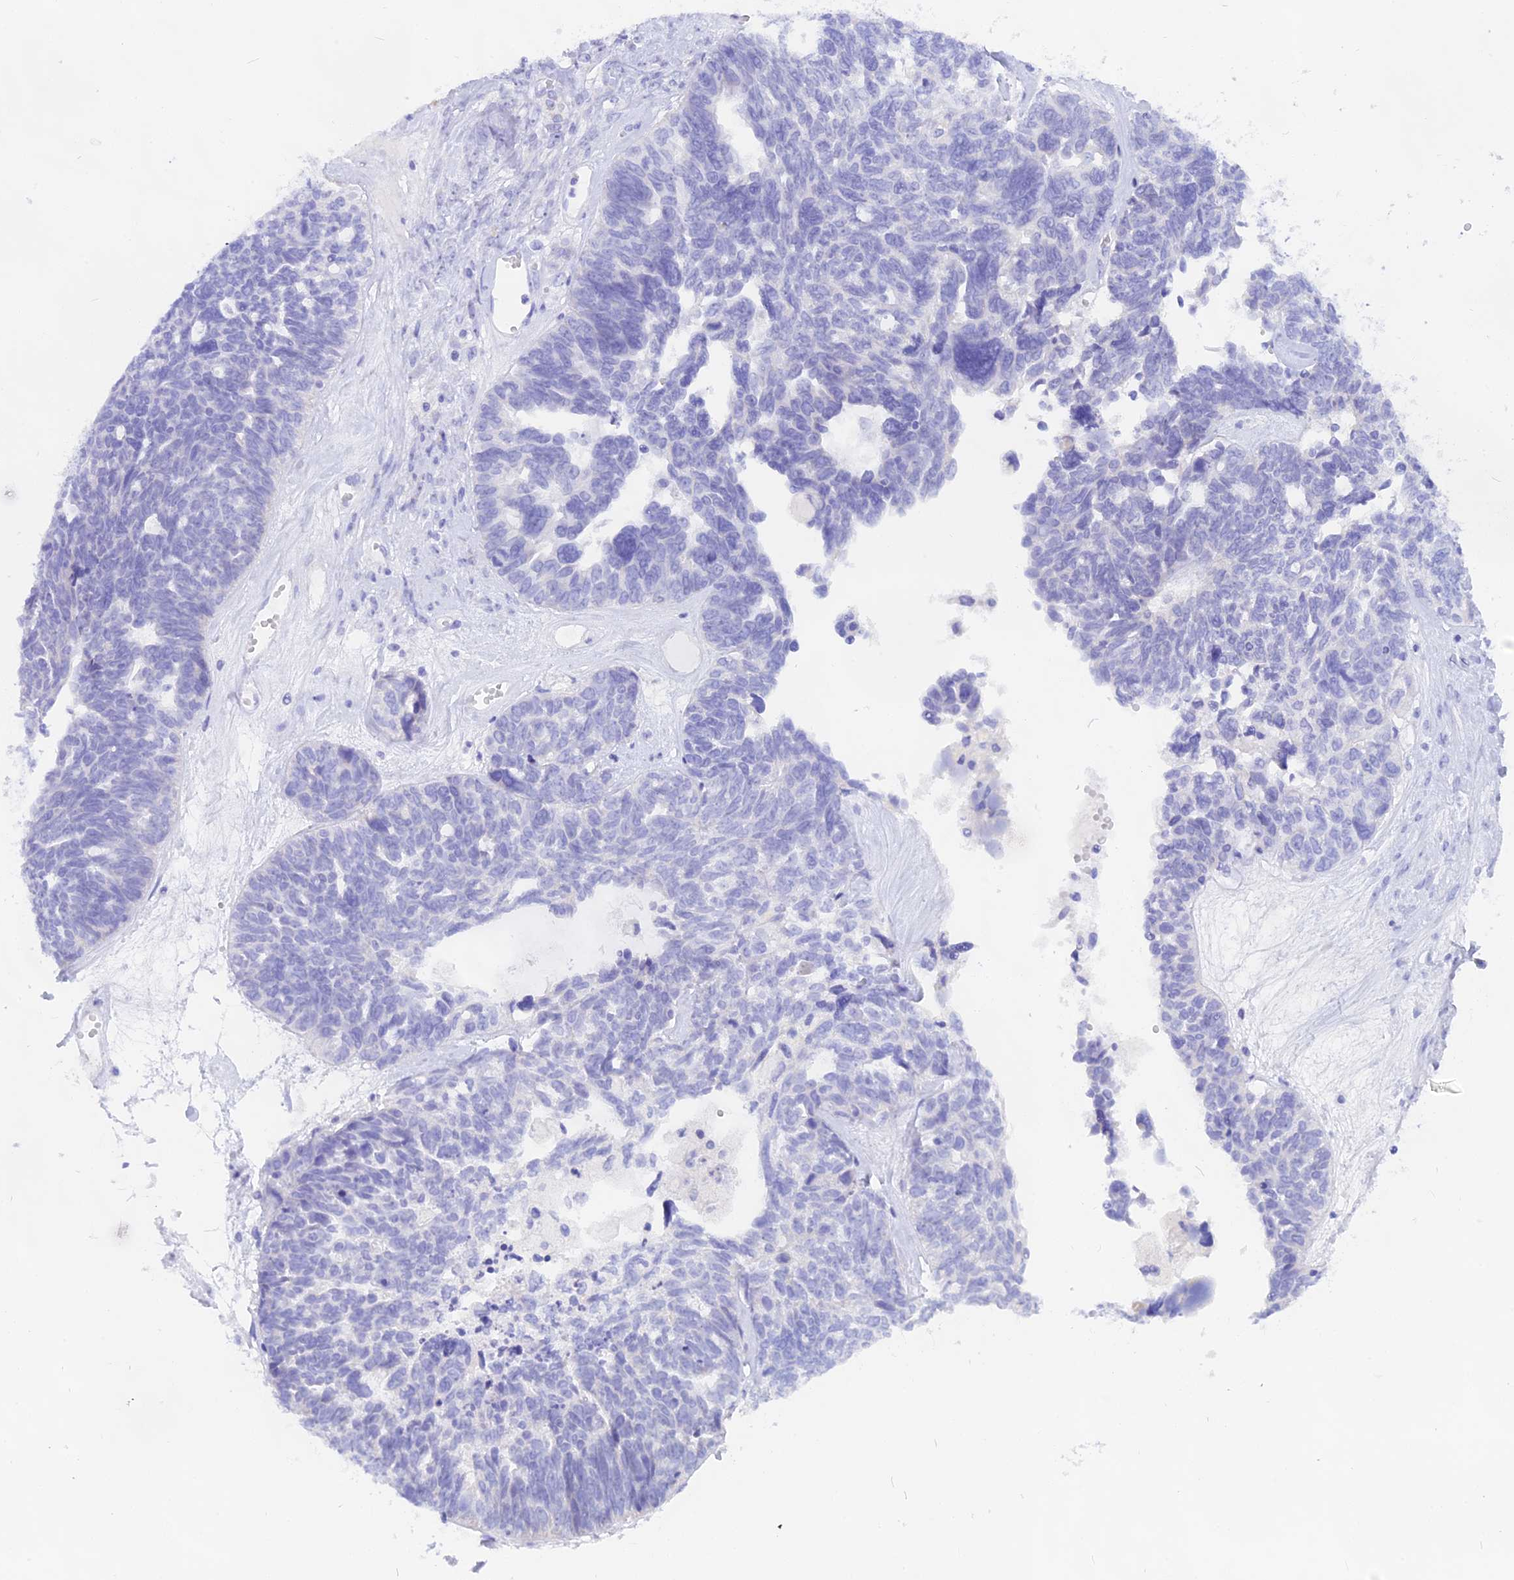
{"staining": {"intensity": "negative", "quantity": "none", "location": "none"}, "tissue": "ovarian cancer", "cell_type": "Tumor cells", "image_type": "cancer", "snomed": [{"axis": "morphology", "description": "Cystadenocarcinoma, serous, NOS"}, {"axis": "topography", "description": "Ovary"}], "caption": "Immunohistochemistry (IHC) of human ovarian serous cystadenocarcinoma demonstrates no staining in tumor cells.", "gene": "ISCA1", "patient": {"sex": "female", "age": 79}}